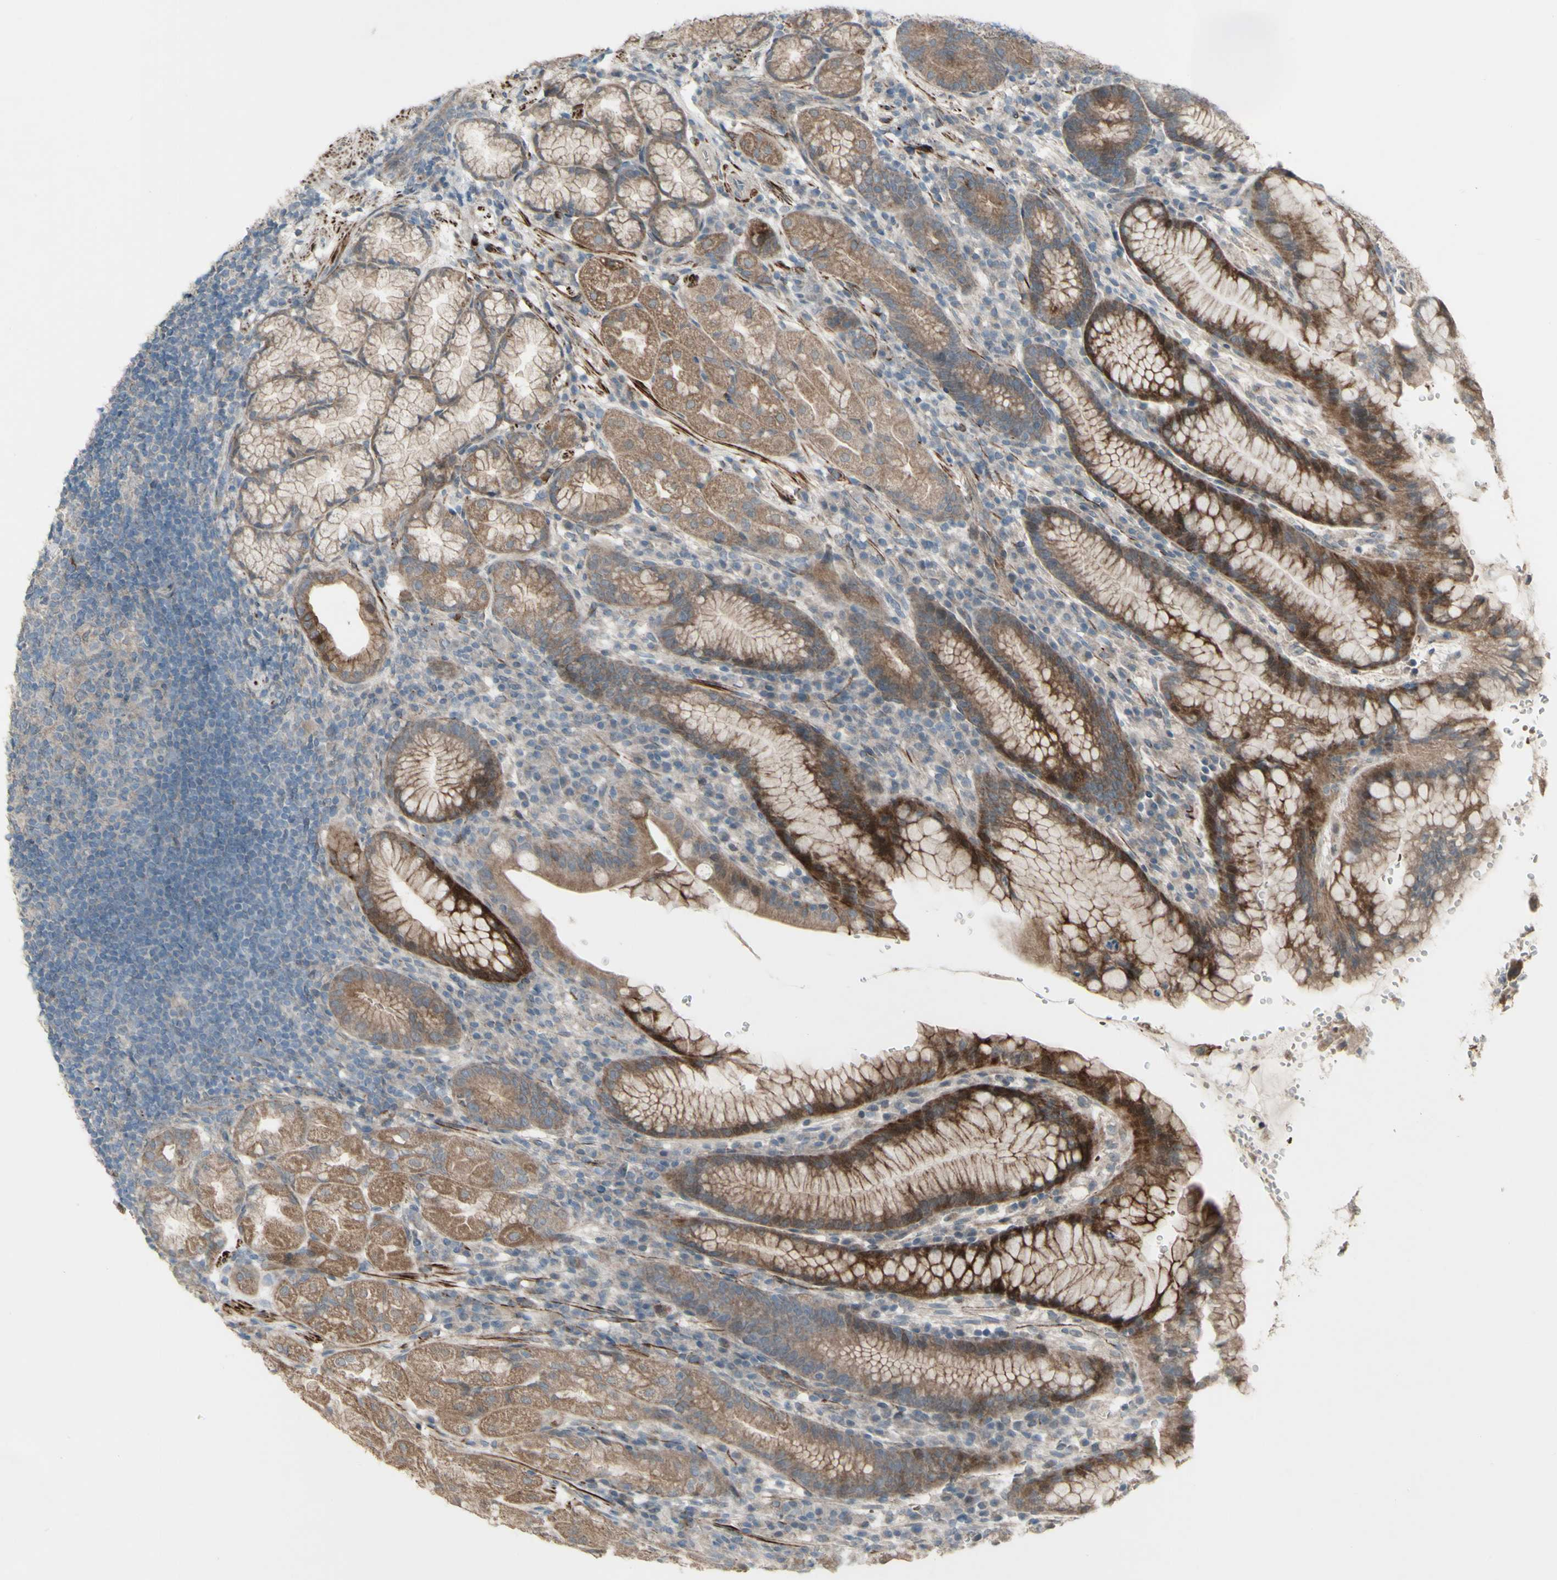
{"staining": {"intensity": "moderate", "quantity": ">75%", "location": "cytoplasmic/membranous"}, "tissue": "stomach", "cell_type": "Glandular cells", "image_type": "normal", "snomed": [{"axis": "morphology", "description": "Normal tissue, NOS"}, {"axis": "topography", "description": "Stomach, lower"}], "caption": "IHC (DAB (3,3'-diaminobenzidine)) staining of benign human stomach demonstrates moderate cytoplasmic/membranous protein expression in approximately >75% of glandular cells. (DAB IHC, brown staining for protein, blue staining for nuclei).", "gene": "GRAMD1B", "patient": {"sex": "male", "age": 52}}